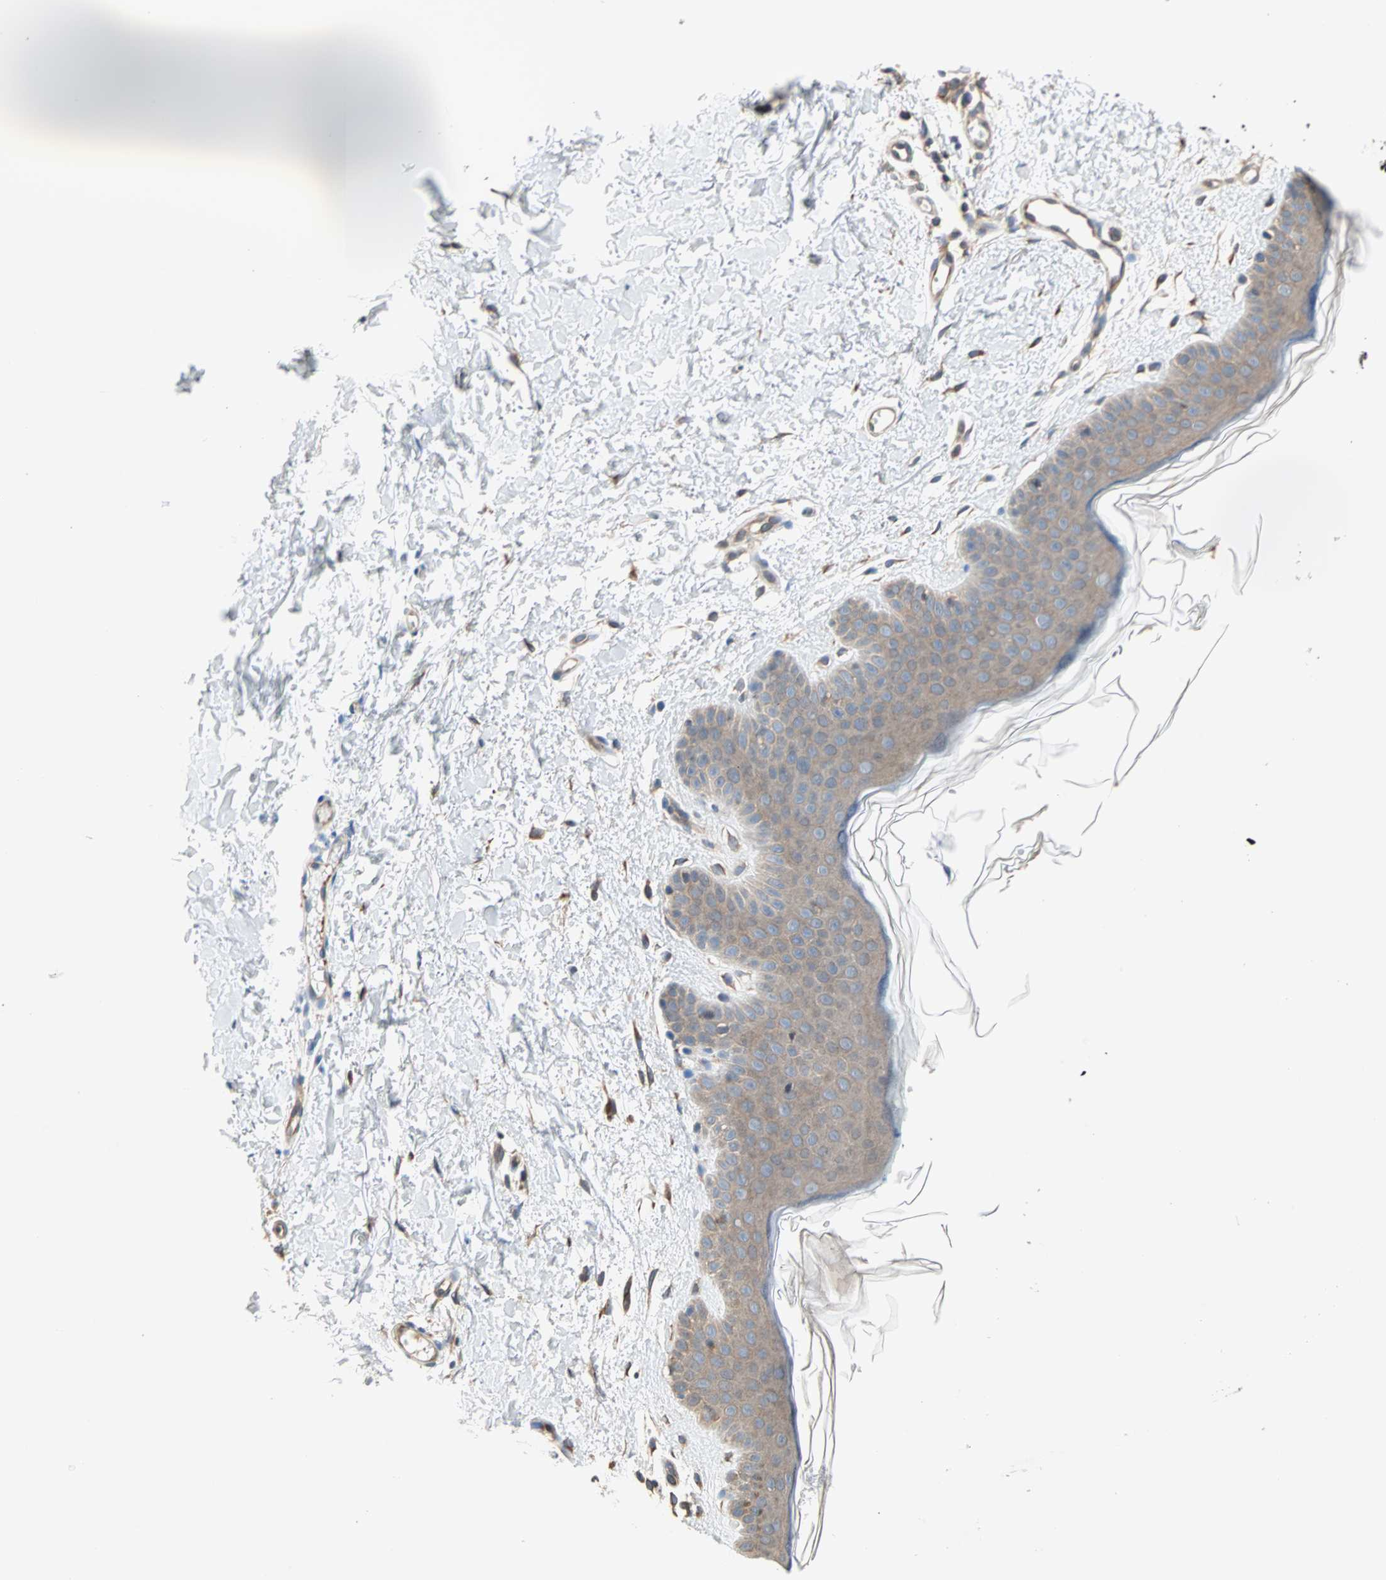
{"staining": {"intensity": "moderate", "quantity": ">75%", "location": "cytoplasmic/membranous"}, "tissue": "skin", "cell_type": "Fibroblasts", "image_type": "normal", "snomed": [{"axis": "morphology", "description": "Normal tissue, NOS"}, {"axis": "topography", "description": "Skin"}], "caption": "Immunohistochemical staining of benign skin exhibits medium levels of moderate cytoplasmic/membranous staining in about >75% of fibroblasts.", "gene": "SAR1A", "patient": {"sex": "female", "age": 56}}